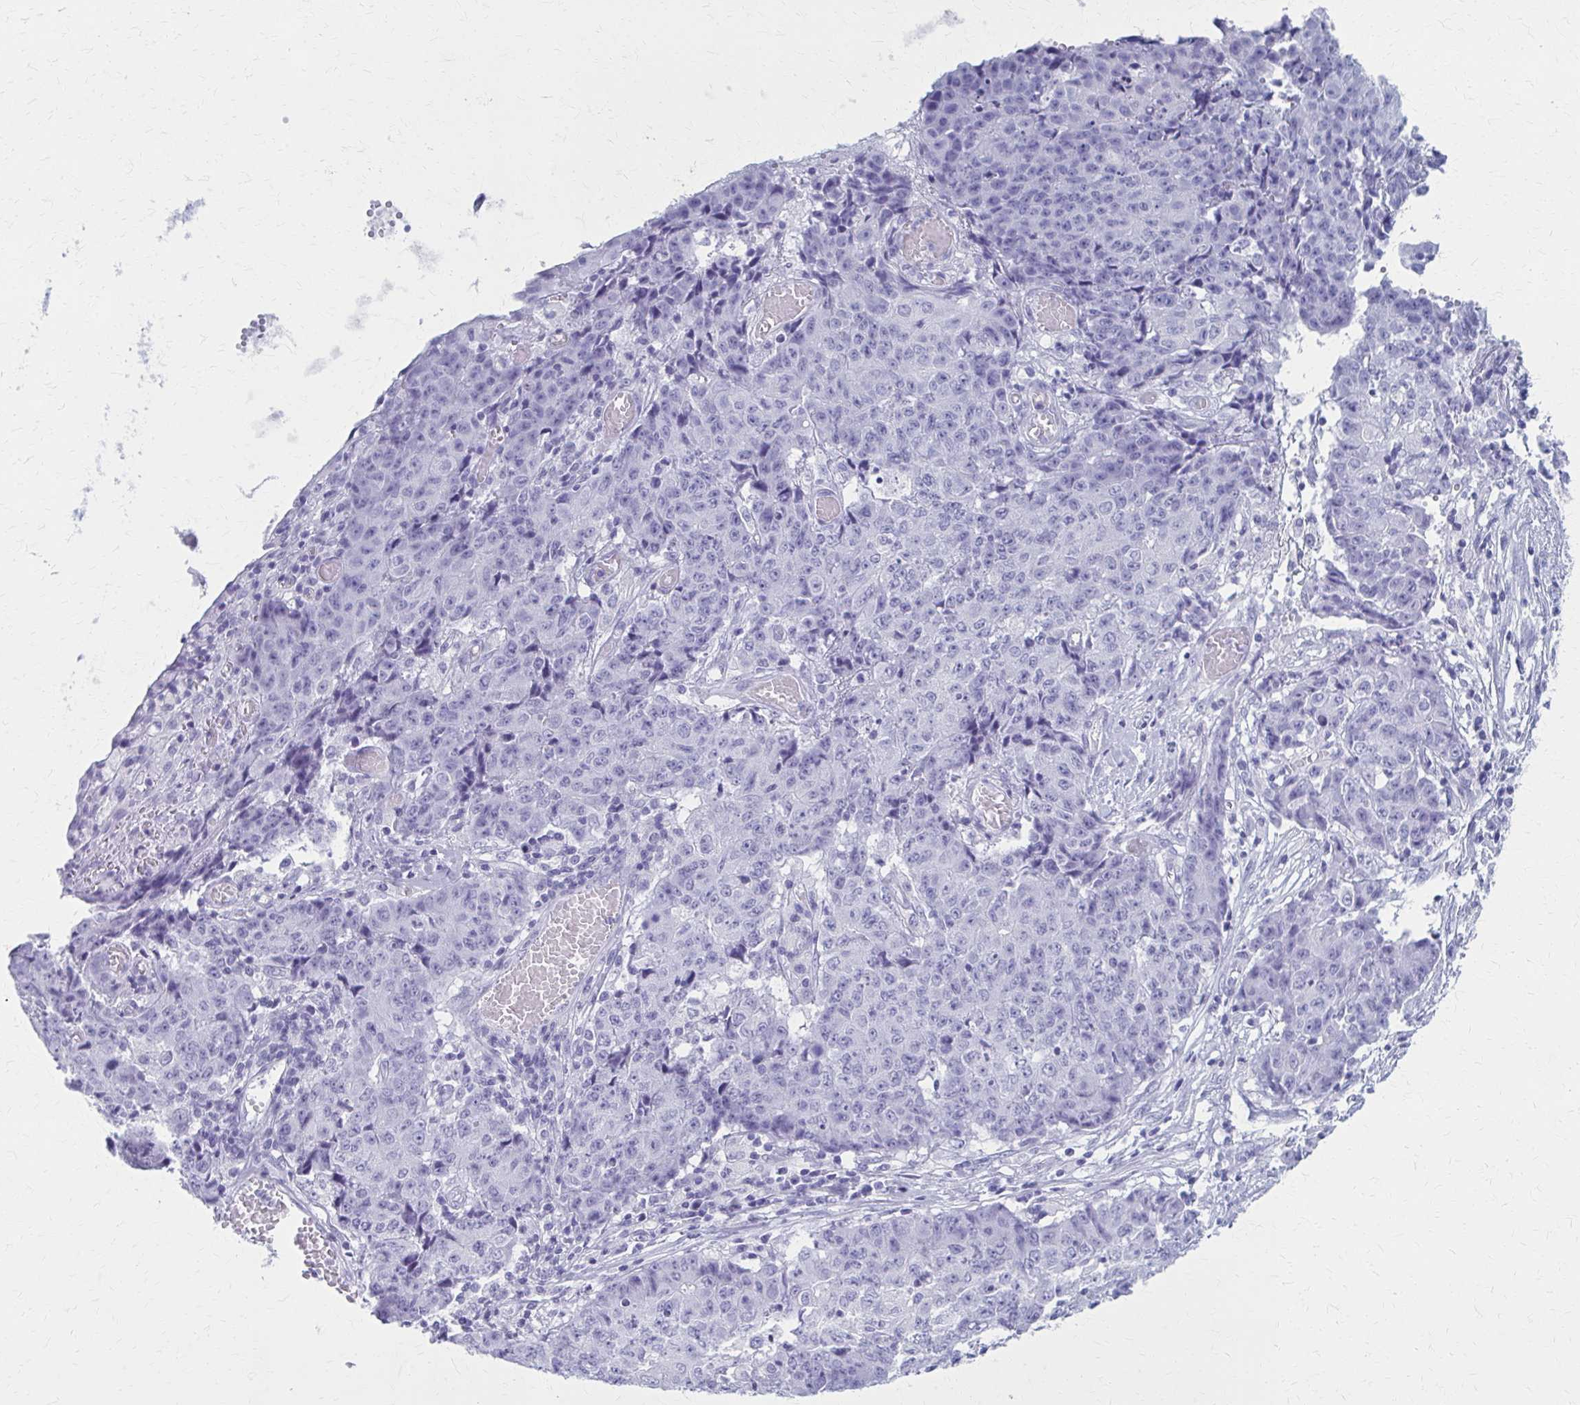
{"staining": {"intensity": "negative", "quantity": "none", "location": "none"}, "tissue": "ovarian cancer", "cell_type": "Tumor cells", "image_type": "cancer", "snomed": [{"axis": "morphology", "description": "Carcinoma, endometroid"}, {"axis": "topography", "description": "Ovary"}], "caption": "Immunohistochemistry micrograph of neoplastic tissue: ovarian cancer (endometroid carcinoma) stained with DAB reveals no significant protein positivity in tumor cells.", "gene": "CELF5", "patient": {"sex": "female", "age": 42}}